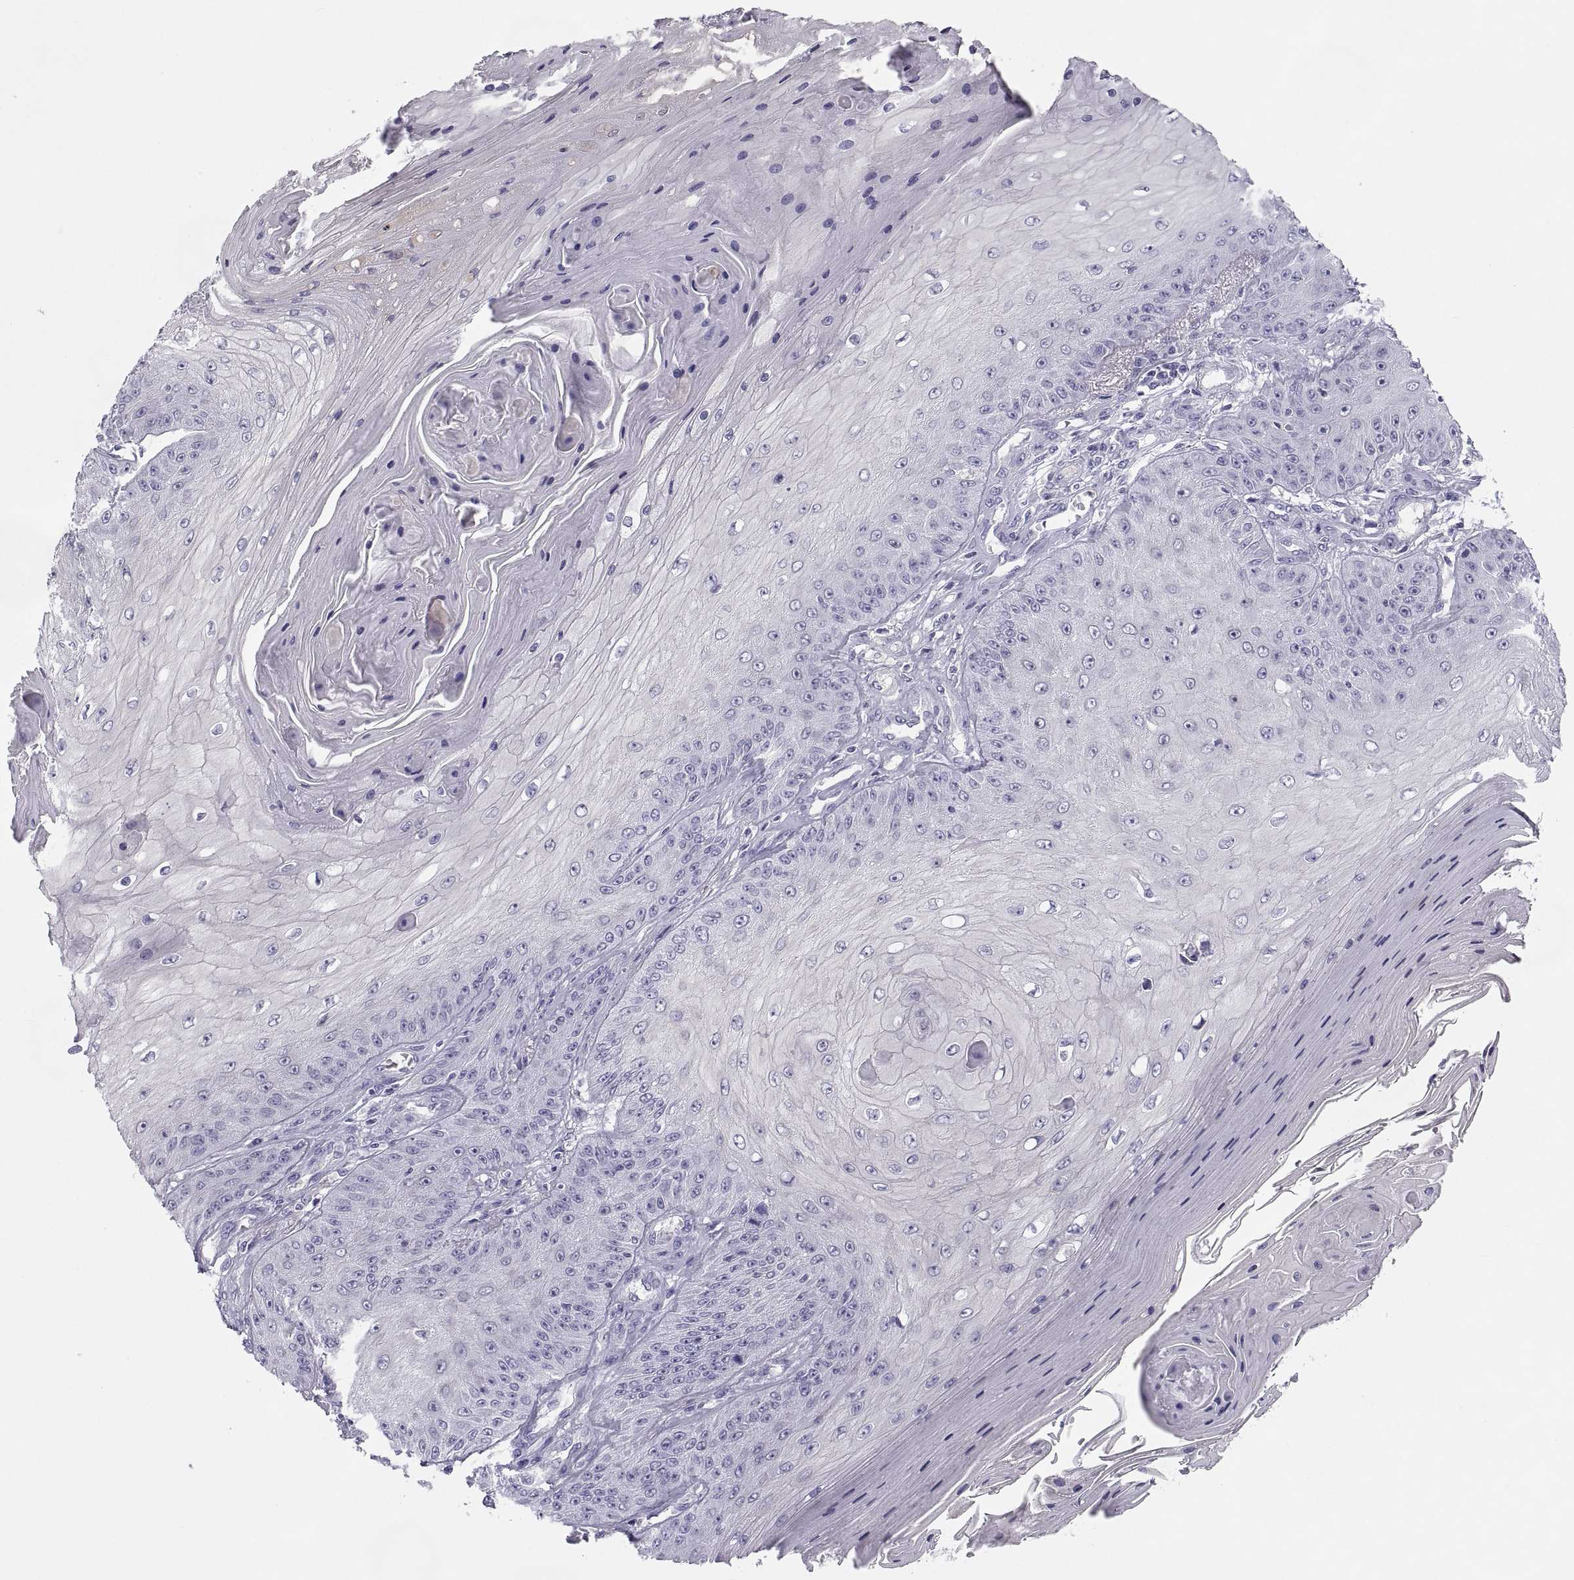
{"staining": {"intensity": "negative", "quantity": "none", "location": "none"}, "tissue": "skin cancer", "cell_type": "Tumor cells", "image_type": "cancer", "snomed": [{"axis": "morphology", "description": "Squamous cell carcinoma, NOS"}, {"axis": "topography", "description": "Skin"}], "caption": "Tumor cells show no significant positivity in skin cancer.", "gene": "MAGEB2", "patient": {"sex": "male", "age": 70}}